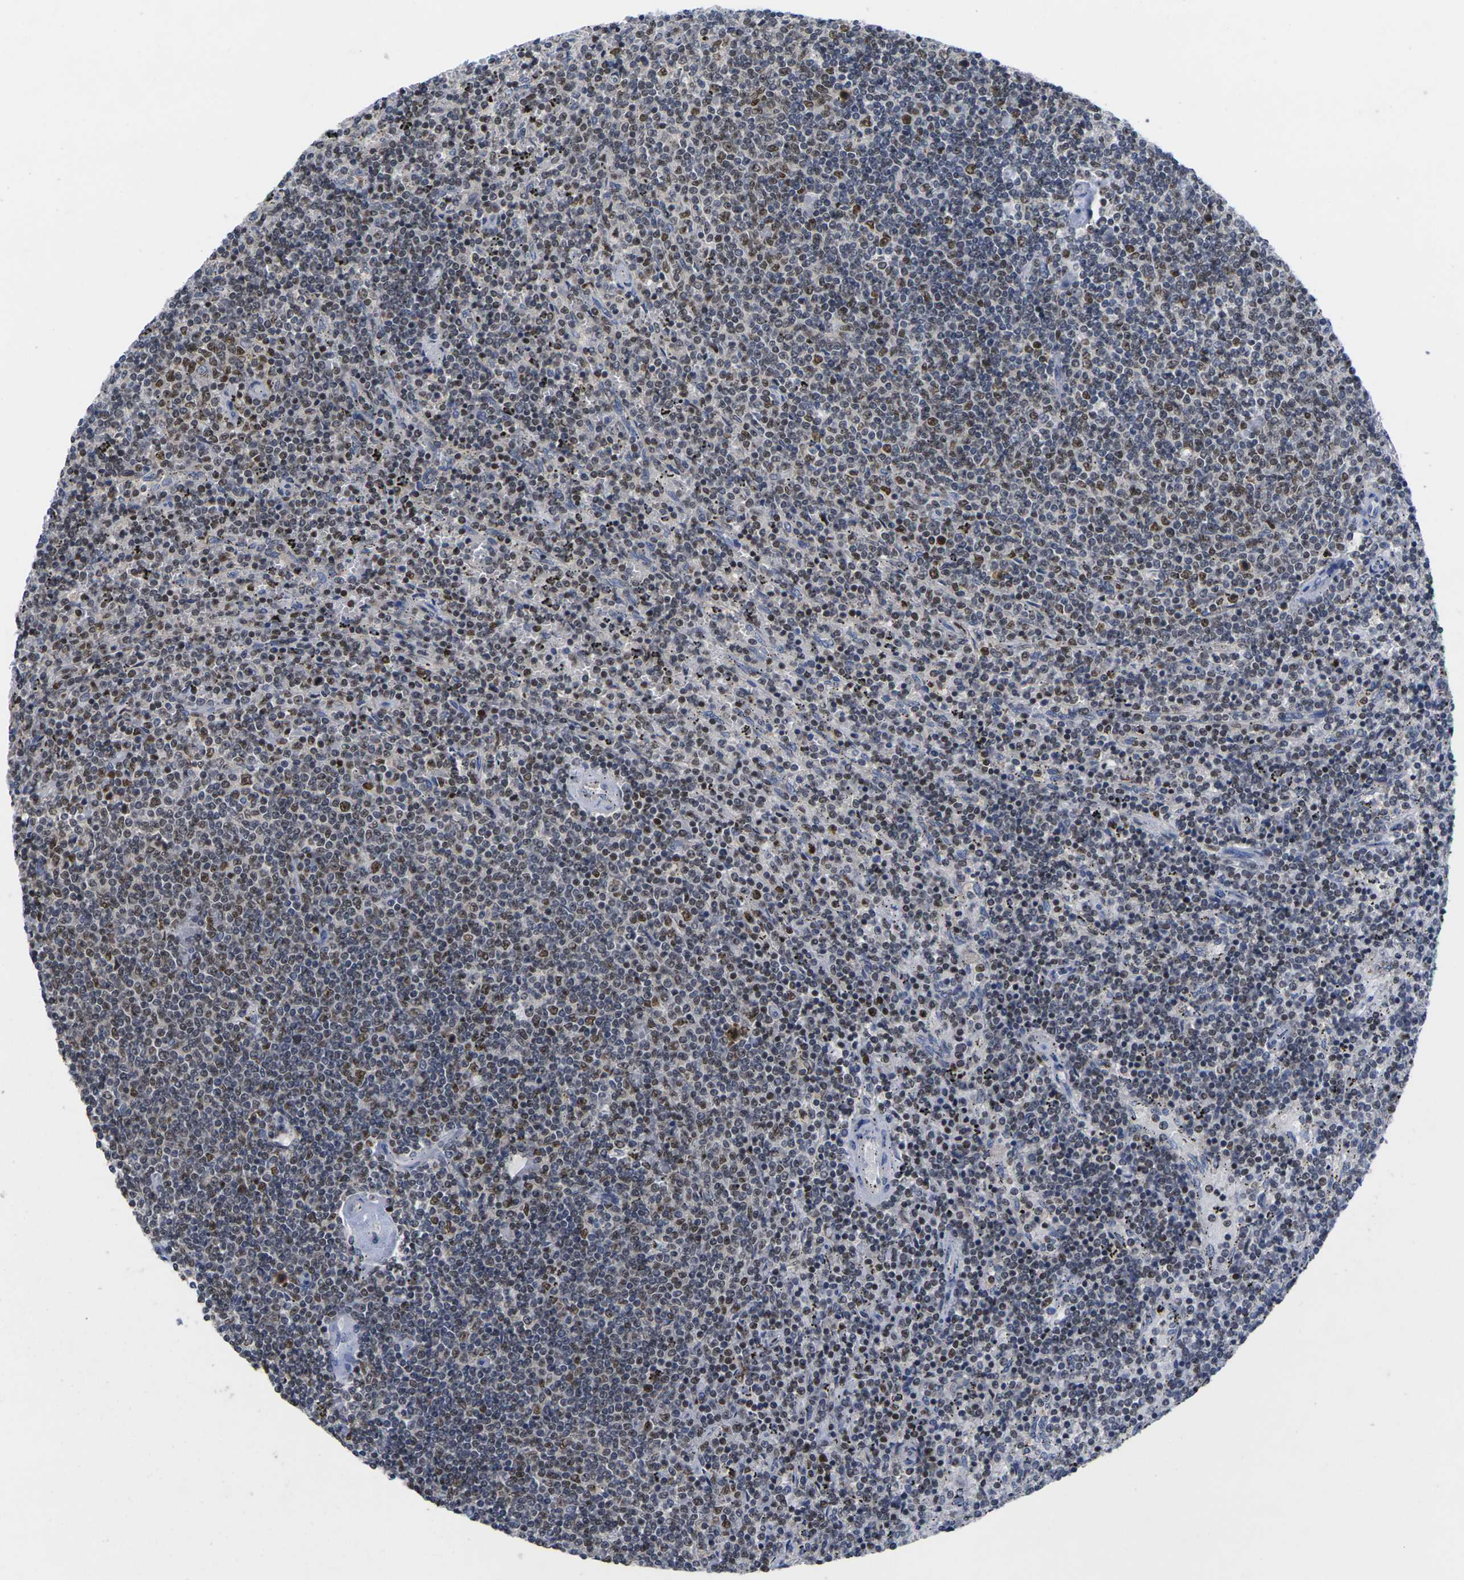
{"staining": {"intensity": "moderate", "quantity": "25%-75%", "location": "nuclear"}, "tissue": "lymphoma", "cell_type": "Tumor cells", "image_type": "cancer", "snomed": [{"axis": "morphology", "description": "Malignant lymphoma, non-Hodgkin's type, Low grade"}, {"axis": "topography", "description": "Spleen"}], "caption": "A brown stain labels moderate nuclear staining of a protein in human malignant lymphoma, non-Hodgkin's type (low-grade) tumor cells. Immunohistochemistry (ihc) stains the protein of interest in brown and the nuclei are stained blue.", "gene": "IKZF1", "patient": {"sex": "female", "age": 50}}